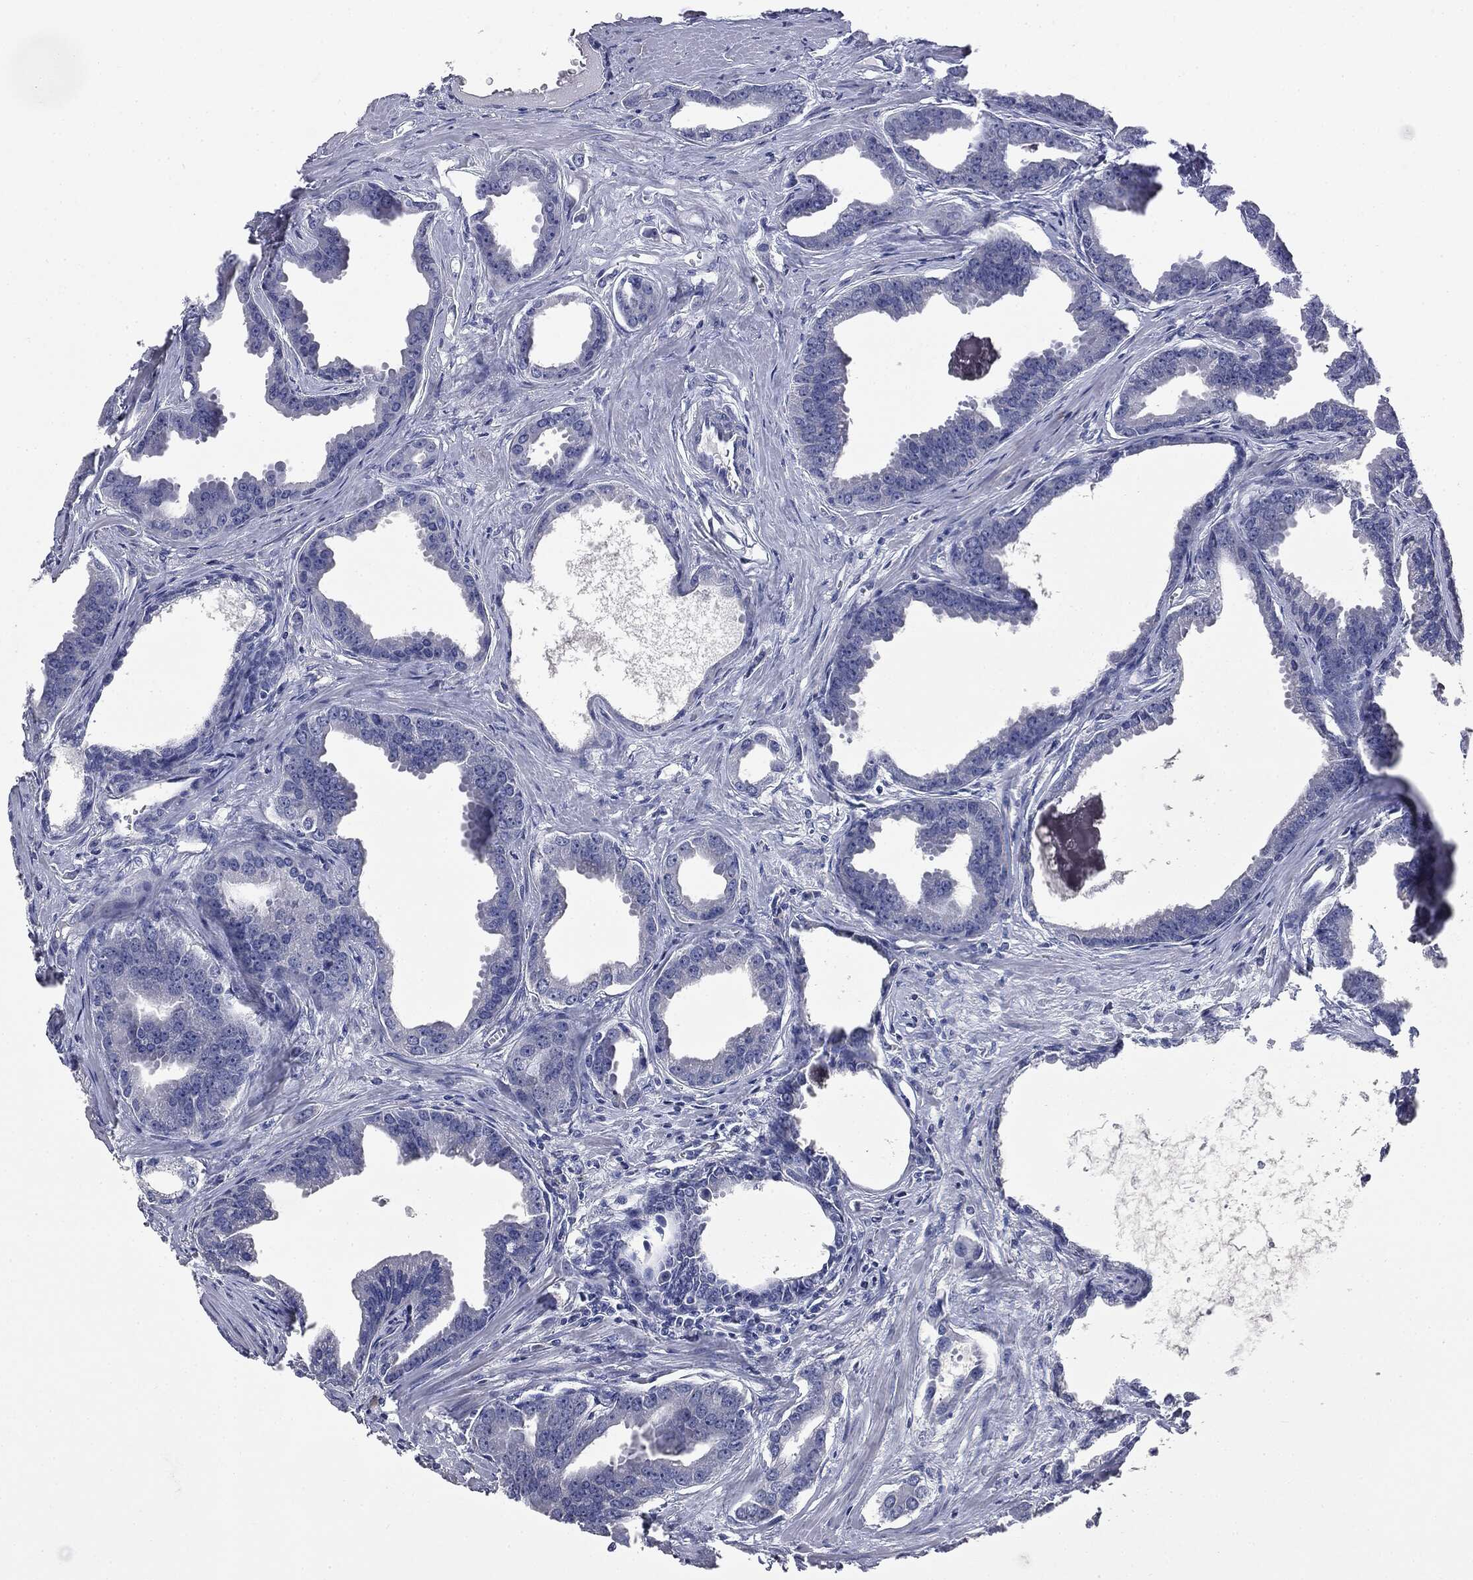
{"staining": {"intensity": "negative", "quantity": "none", "location": "none"}, "tissue": "prostate cancer", "cell_type": "Tumor cells", "image_type": "cancer", "snomed": [{"axis": "morphology", "description": "Adenocarcinoma, NOS"}, {"axis": "topography", "description": "Prostate"}], "caption": "High magnification brightfield microscopy of adenocarcinoma (prostate) stained with DAB (brown) and counterstained with hematoxylin (blue): tumor cells show no significant expression. (Immunohistochemistry, brightfield microscopy, high magnification).", "gene": "ATP2A1", "patient": {"sex": "male", "age": 66}}